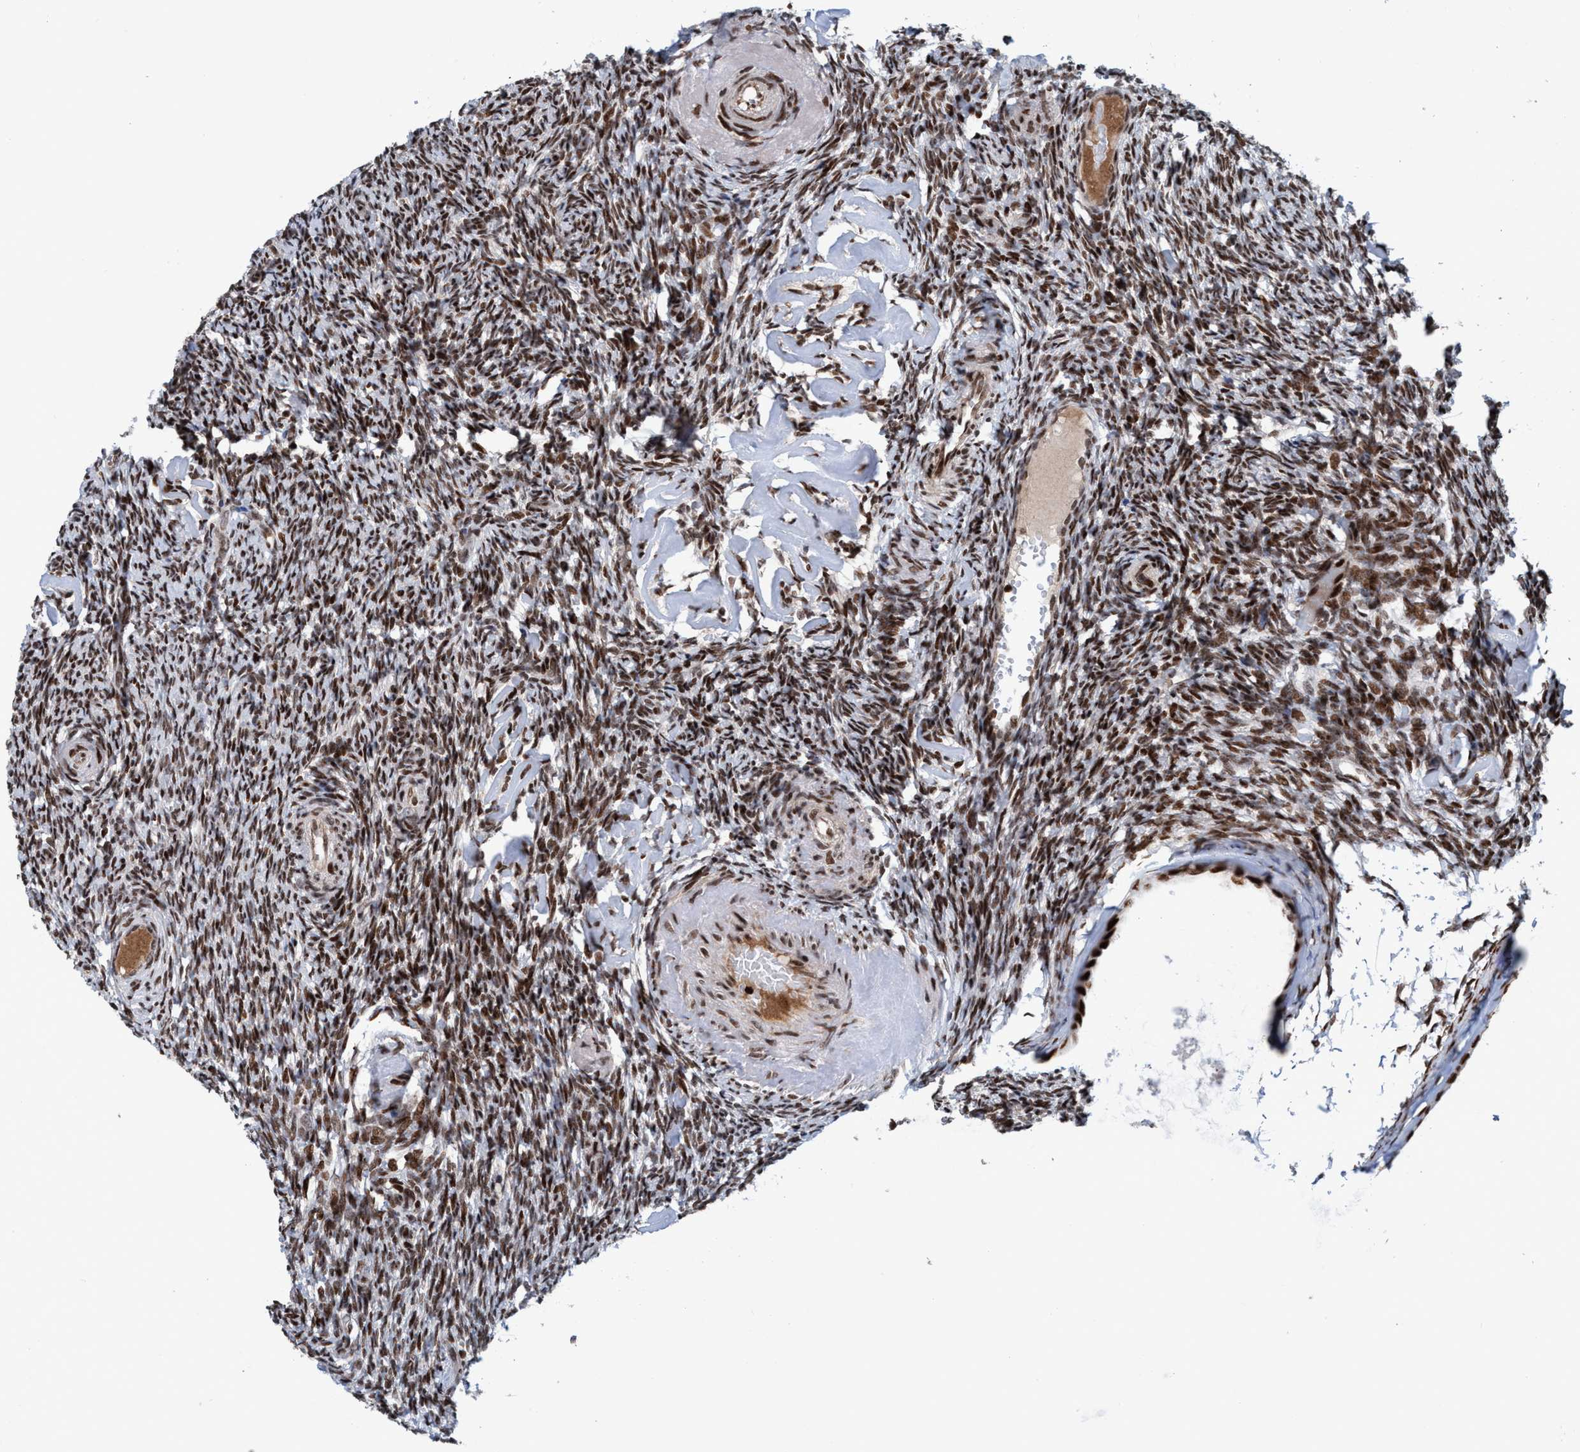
{"staining": {"intensity": "strong", "quantity": ">75%", "location": "cytoplasmic/membranous,nuclear"}, "tissue": "ovary", "cell_type": "Follicle cells", "image_type": "normal", "snomed": [{"axis": "morphology", "description": "Normal tissue, NOS"}, {"axis": "topography", "description": "Ovary"}], "caption": "Strong cytoplasmic/membranous,nuclear protein staining is appreciated in about >75% of follicle cells in ovary.", "gene": "TOPBP1", "patient": {"sex": "female", "age": 60}}